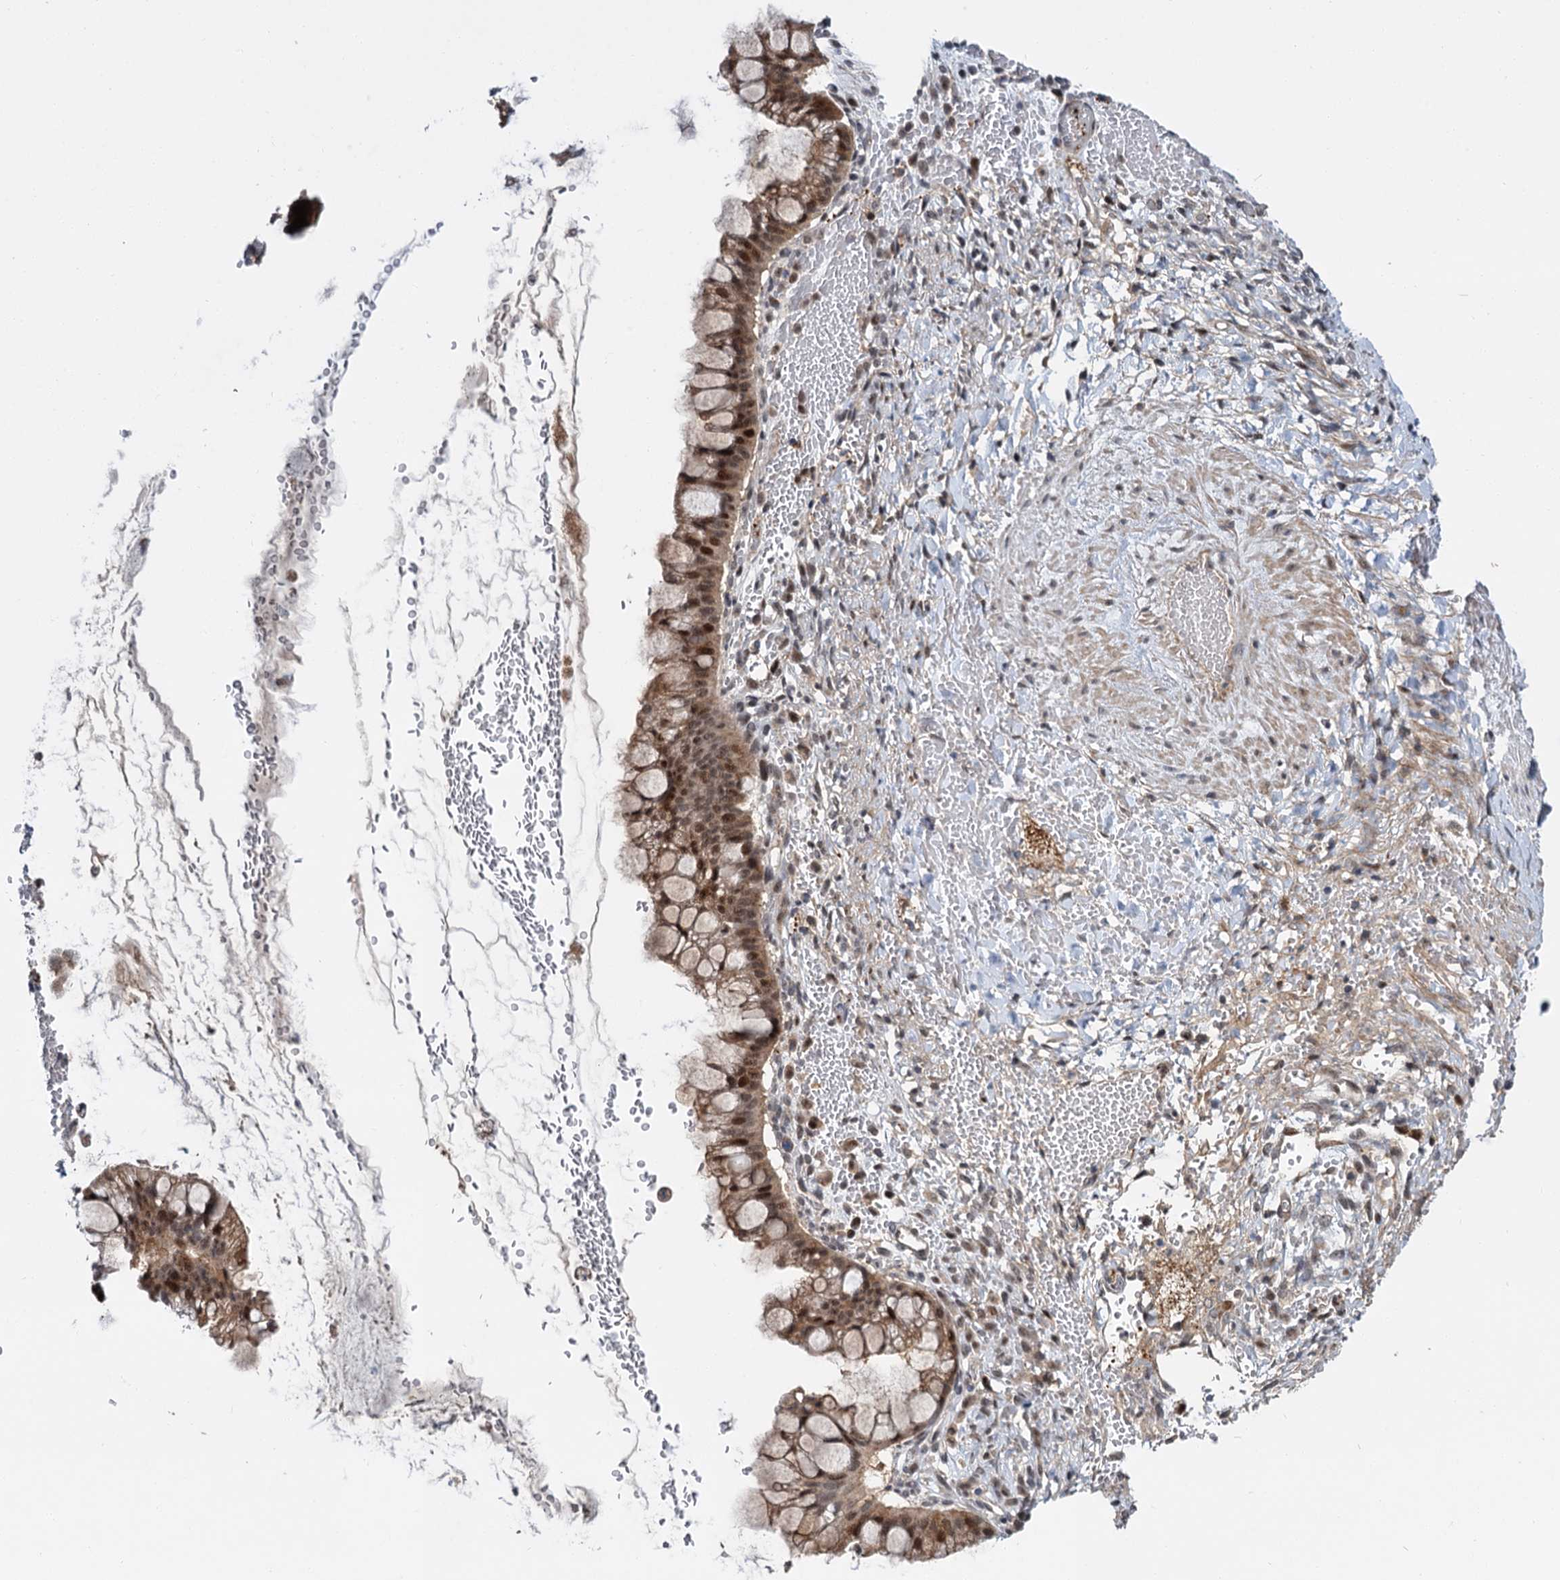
{"staining": {"intensity": "moderate", "quantity": ">75%", "location": "cytoplasmic/membranous,nuclear"}, "tissue": "ovarian cancer", "cell_type": "Tumor cells", "image_type": "cancer", "snomed": [{"axis": "morphology", "description": "Cystadenocarcinoma, mucinous, NOS"}, {"axis": "topography", "description": "Ovary"}], "caption": "Immunohistochemistry of human mucinous cystadenocarcinoma (ovarian) exhibits medium levels of moderate cytoplasmic/membranous and nuclear expression in approximately >75% of tumor cells.", "gene": "MBD6", "patient": {"sex": "female", "age": 73}}